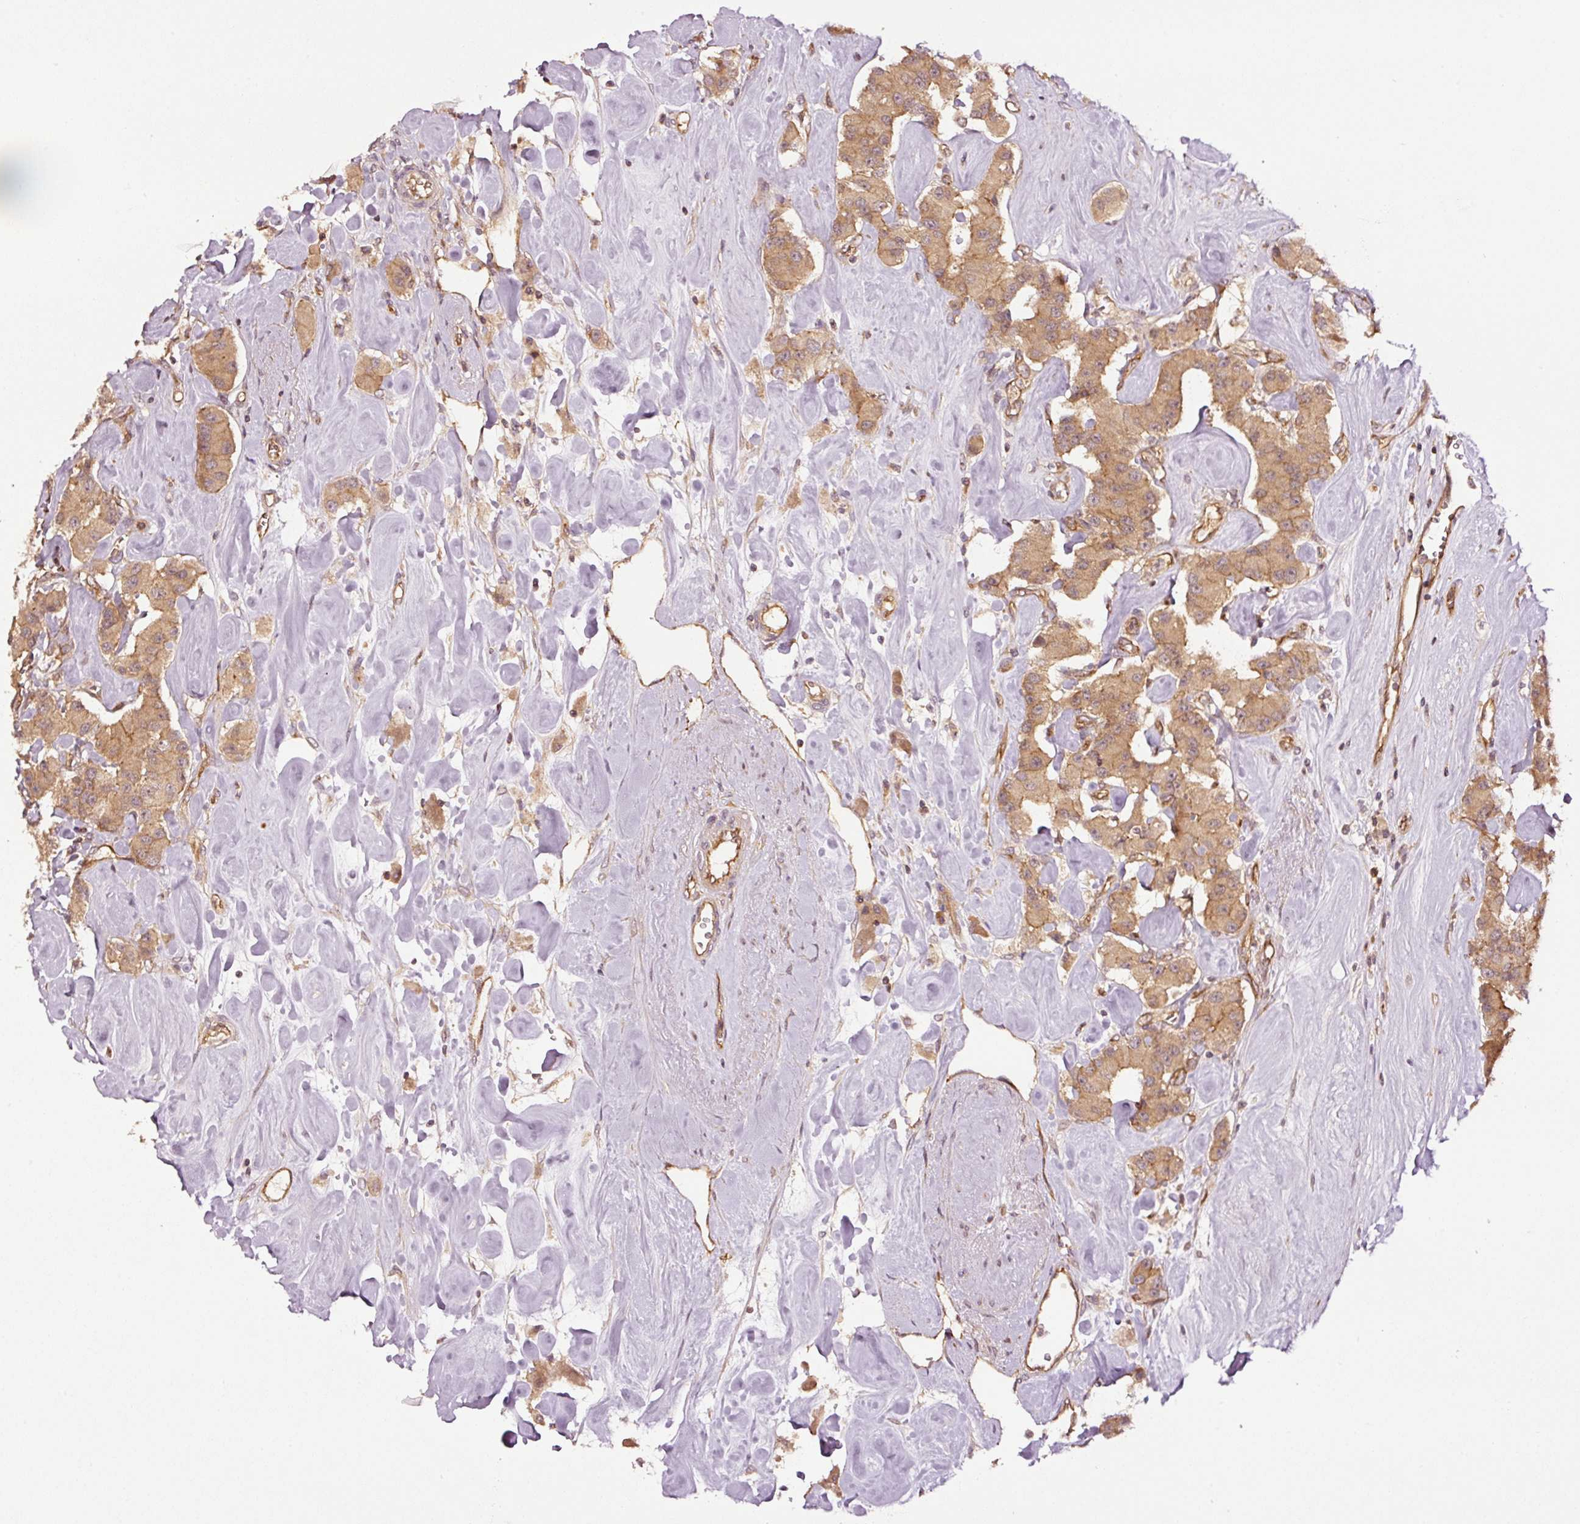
{"staining": {"intensity": "moderate", "quantity": ">75%", "location": "cytoplasmic/membranous"}, "tissue": "carcinoid", "cell_type": "Tumor cells", "image_type": "cancer", "snomed": [{"axis": "morphology", "description": "Carcinoid, malignant, NOS"}, {"axis": "topography", "description": "Pancreas"}], "caption": "About >75% of tumor cells in human carcinoid display moderate cytoplasmic/membranous protein positivity as visualized by brown immunohistochemical staining.", "gene": "METAP1", "patient": {"sex": "male", "age": 41}}